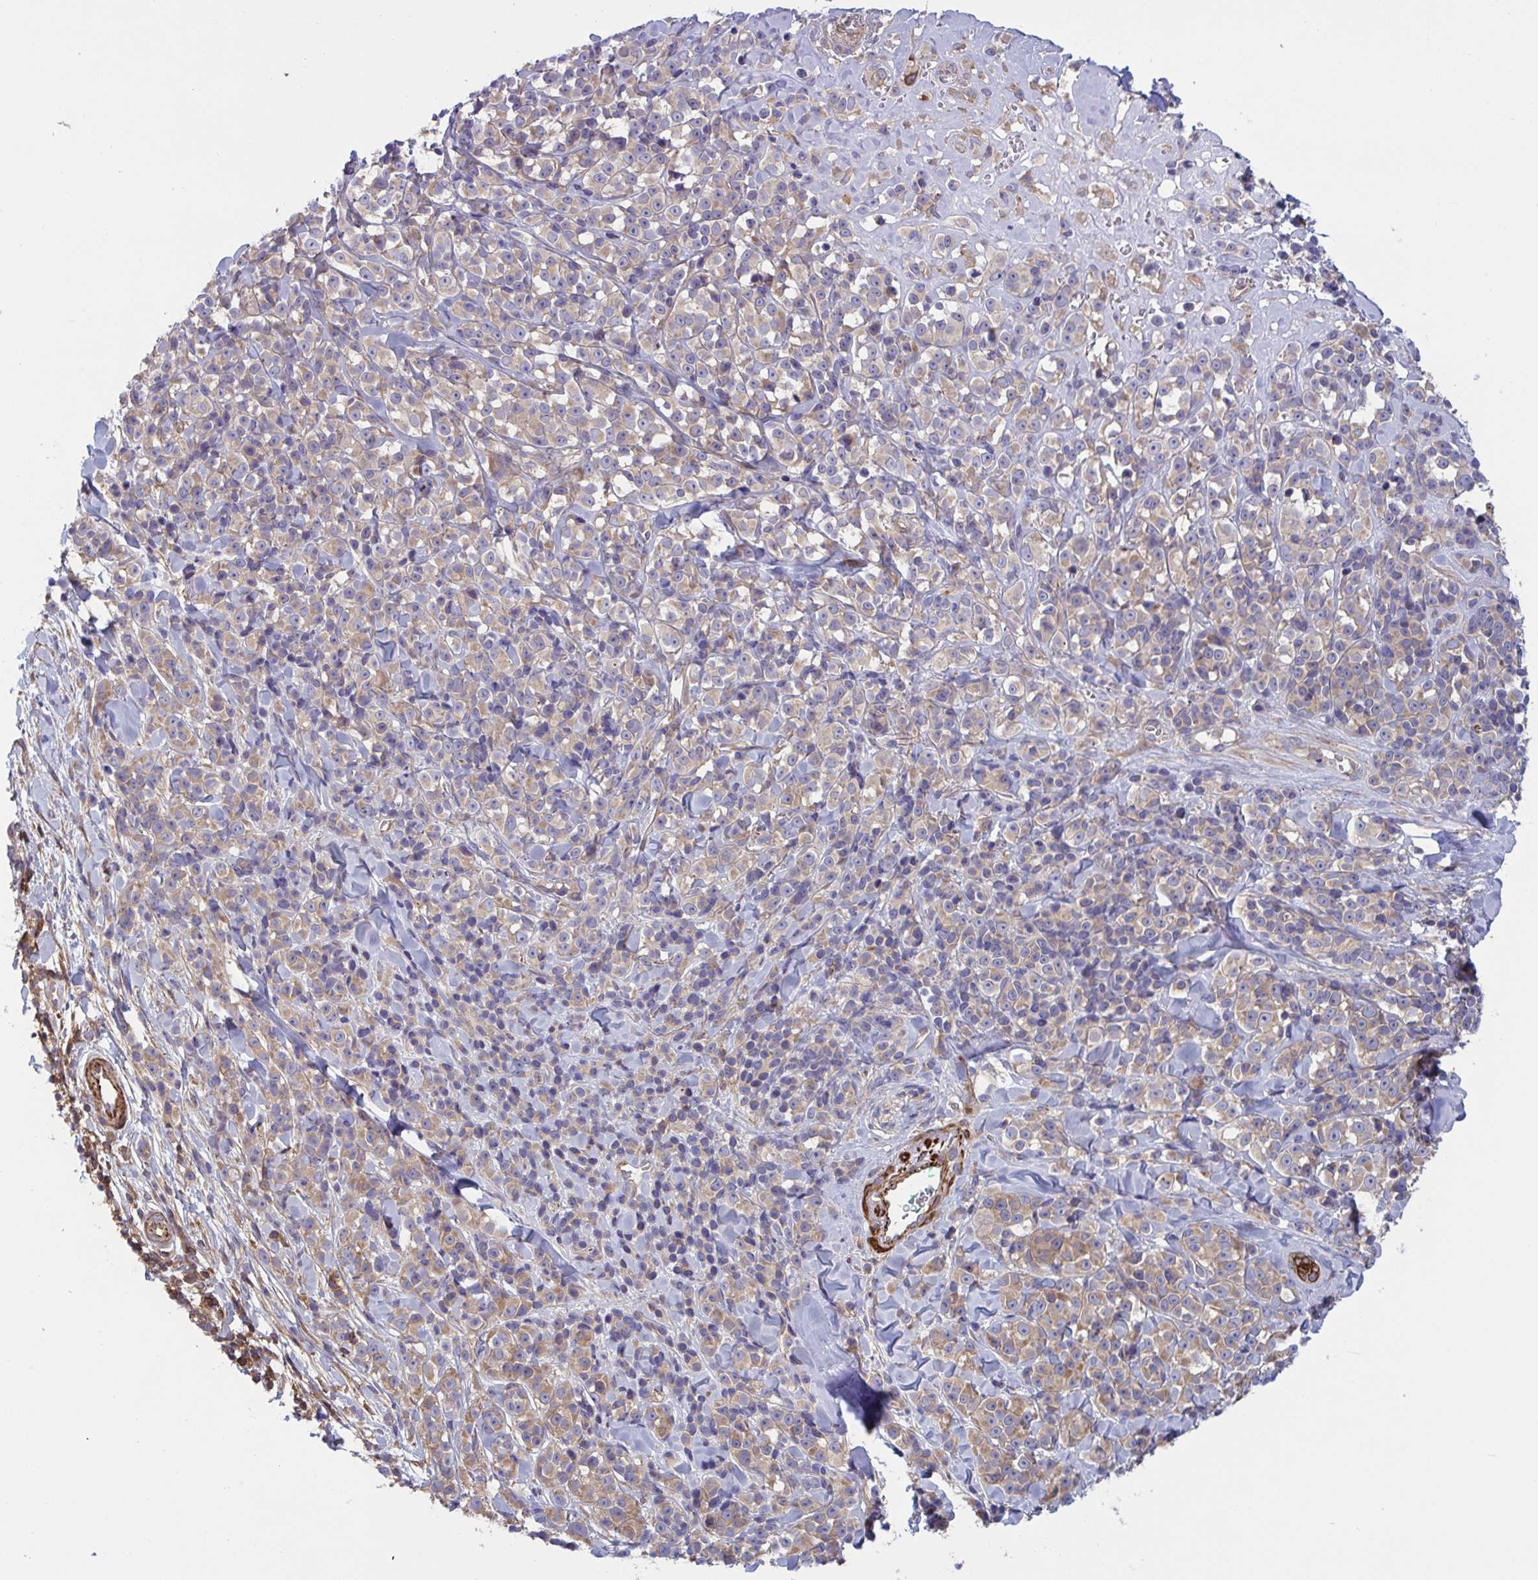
{"staining": {"intensity": "weak", "quantity": ">75%", "location": "cytoplasmic/membranous"}, "tissue": "melanoma", "cell_type": "Tumor cells", "image_type": "cancer", "snomed": [{"axis": "morphology", "description": "Malignant melanoma, NOS"}, {"axis": "topography", "description": "Skin"}], "caption": "Weak cytoplasmic/membranous expression for a protein is appreciated in about >75% of tumor cells of melanoma using IHC.", "gene": "TANK", "patient": {"sex": "male", "age": 85}}